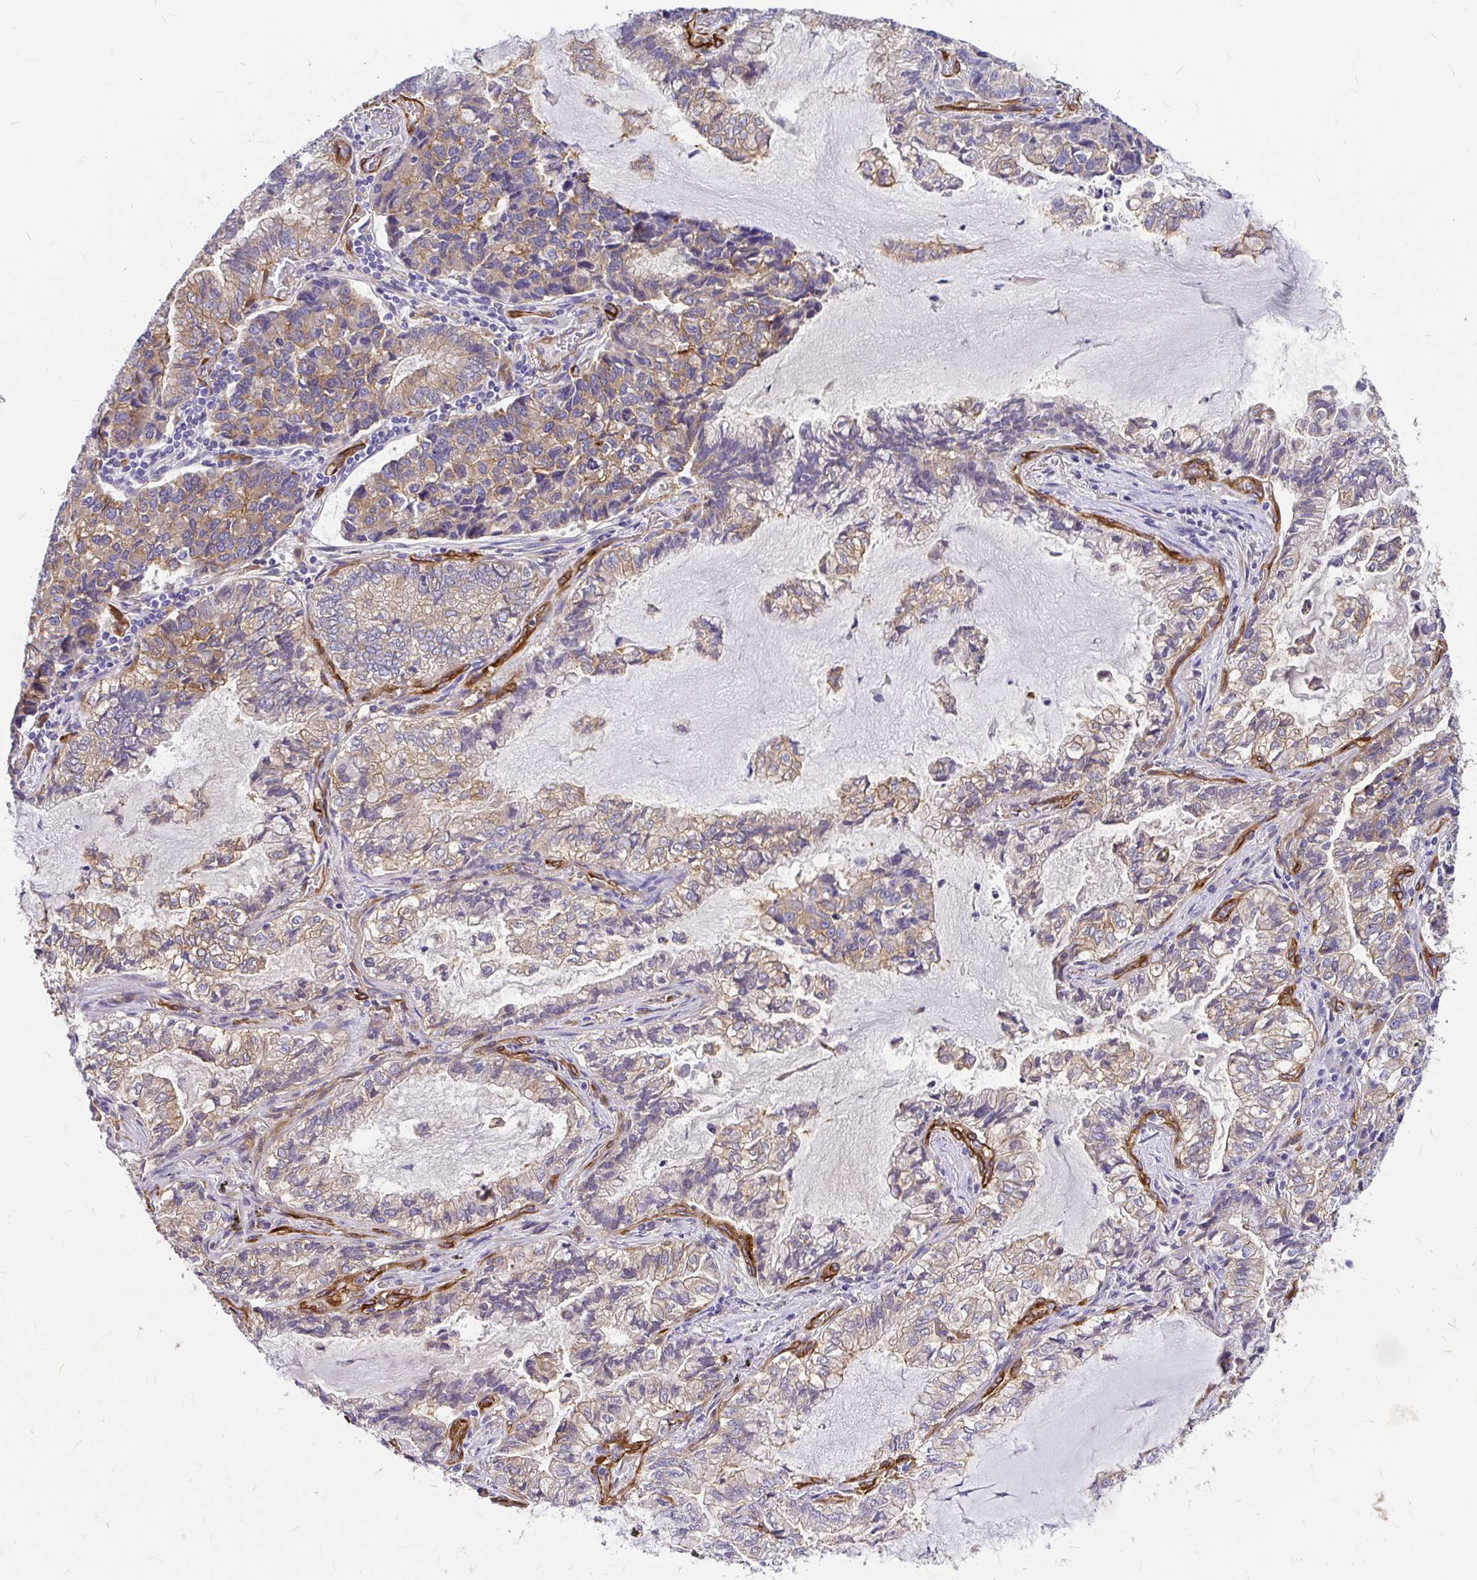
{"staining": {"intensity": "weak", "quantity": ">75%", "location": "cytoplasmic/membranous"}, "tissue": "lung cancer", "cell_type": "Tumor cells", "image_type": "cancer", "snomed": [{"axis": "morphology", "description": "Adenocarcinoma, NOS"}, {"axis": "topography", "description": "Lymph node"}, {"axis": "topography", "description": "Lung"}], "caption": "Brown immunohistochemical staining in lung cancer (adenocarcinoma) displays weak cytoplasmic/membranous positivity in about >75% of tumor cells.", "gene": "MYO1B", "patient": {"sex": "male", "age": 66}}